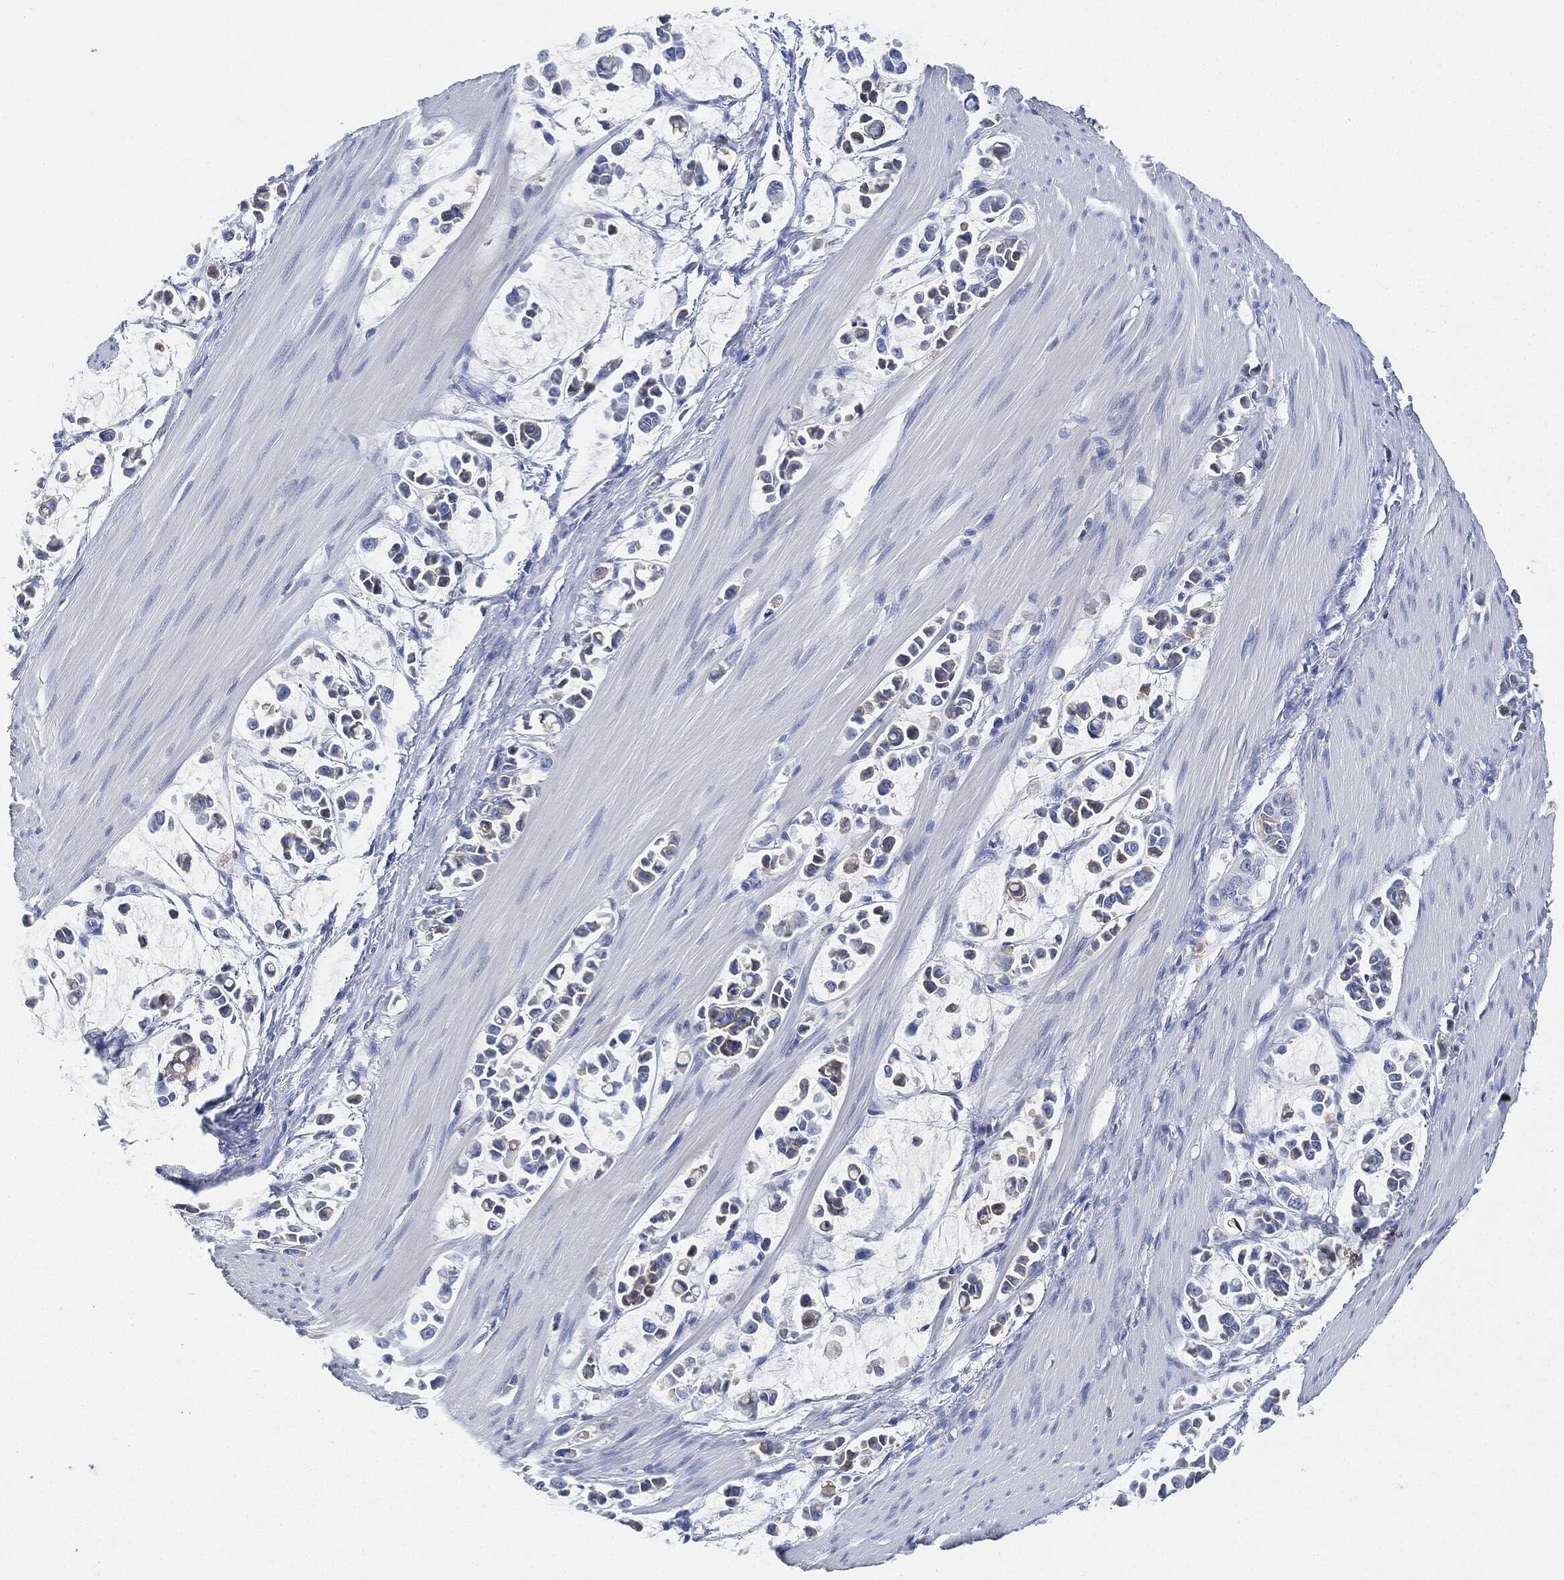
{"staining": {"intensity": "negative", "quantity": "none", "location": "none"}, "tissue": "stomach cancer", "cell_type": "Tumor cells", "image_type": "cancer", "snomed": [{"axis": "morphology", "description": "Adenocarcinoma, NOS"}, {"axis": "topography", "description": "Stomach"}], "caption": "Immunohistochemical staining of human stomach cancer exhibits no significant expression in tumor cells.", "gene": "IGLV6-57", "patient": {"sex": "male", "age": 82}}